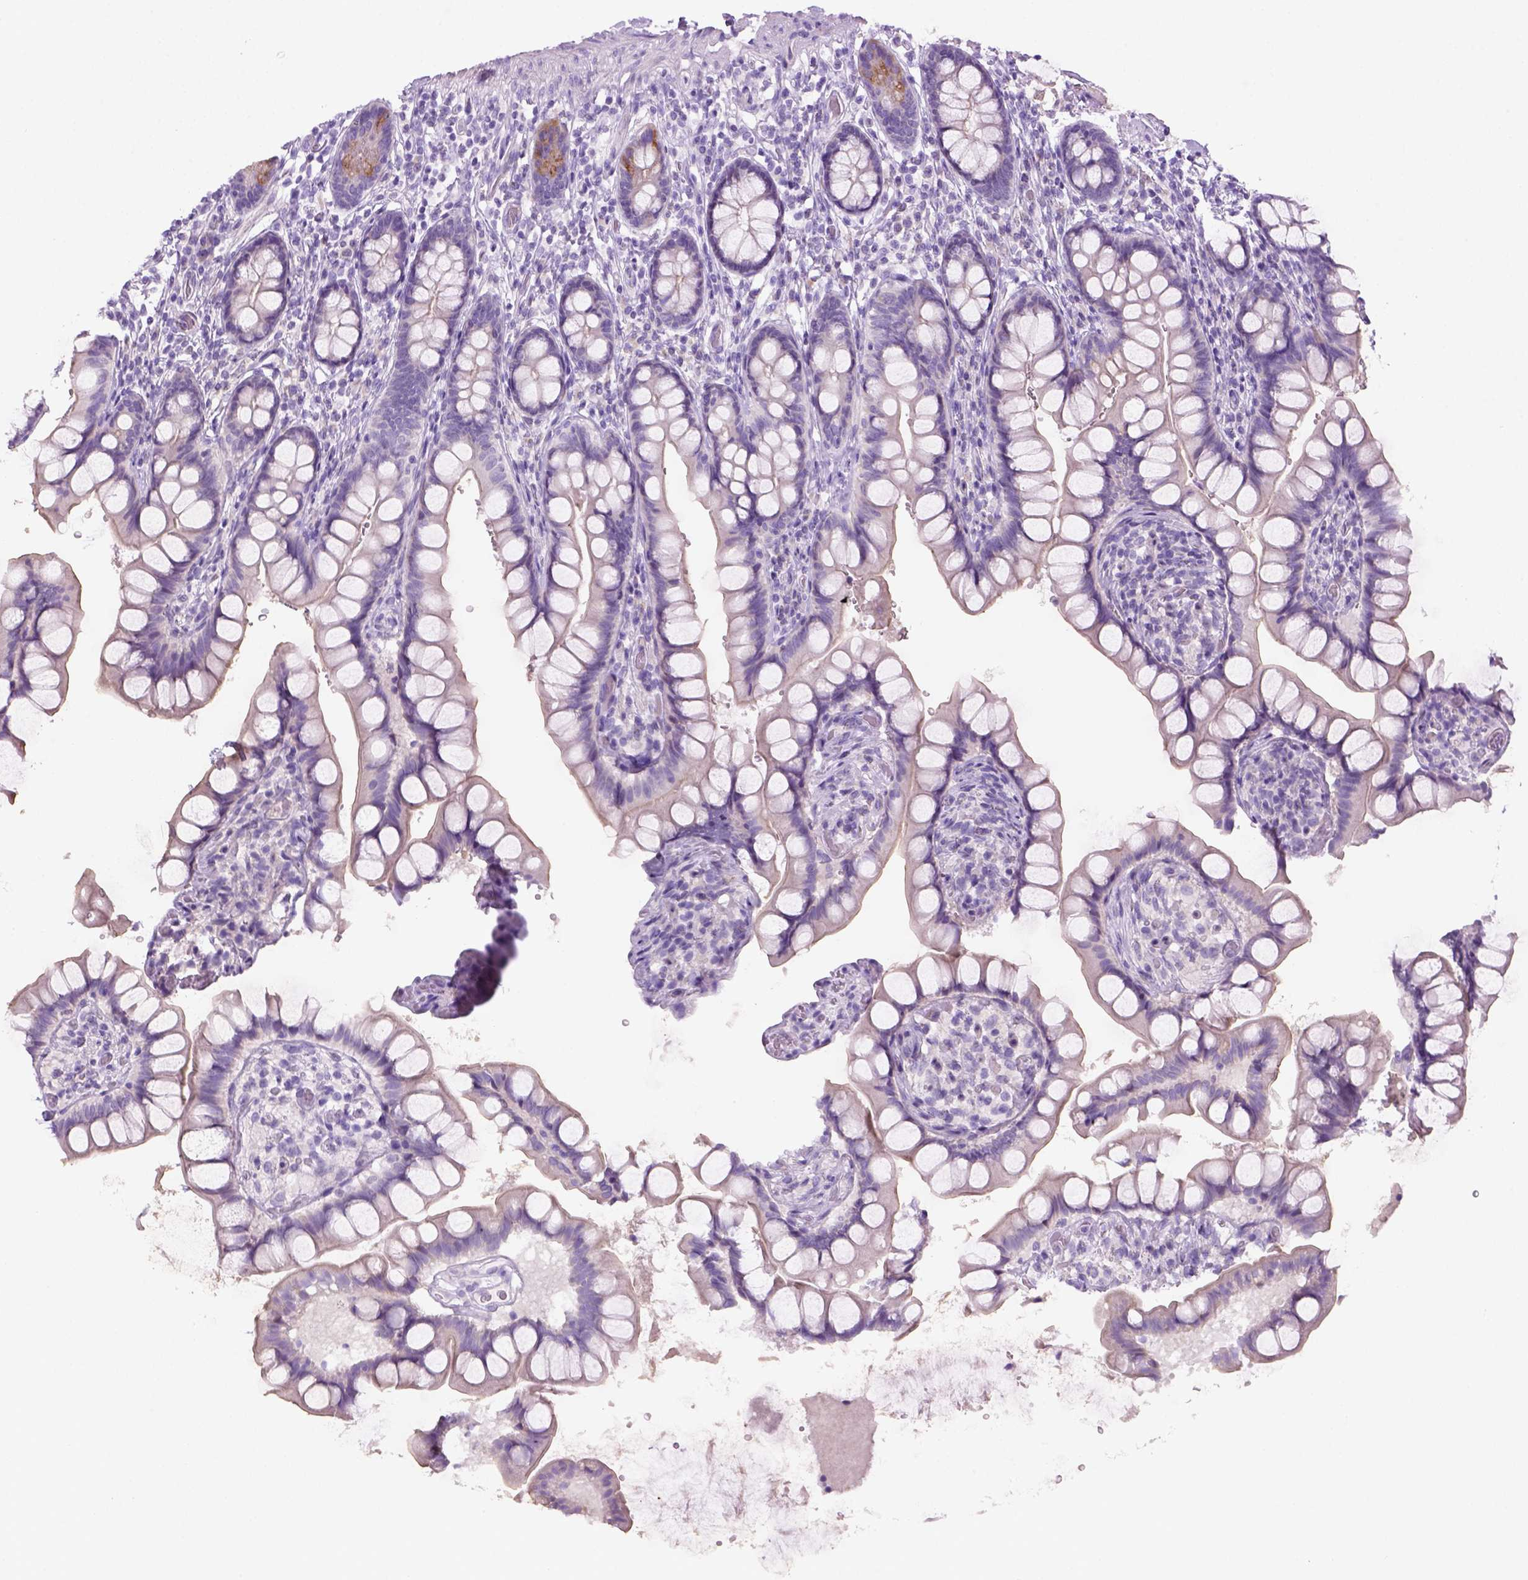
{"staining": {"intensity": "negative", "quantity": "none", "location": "none"}, "tissue": "small intestine", "cell_type": "Glandular cells", "image_type": "normal", "snomed": [{"axis": "morphology", "description": "Normal tissue, NOS"}, {"axis": "topography", "description": "Small intestine"}], "caption": "A high-resolution image shows immunohistochemistry (IHC) staining of benign small intestine, which displays no significant expression in glandular cells. (DAB (3,3'-diaminobenzidine) immunohistochemistry, high magnification).", "gene": "DNAH11", "patient": {"sex": "male", "age": 70}}